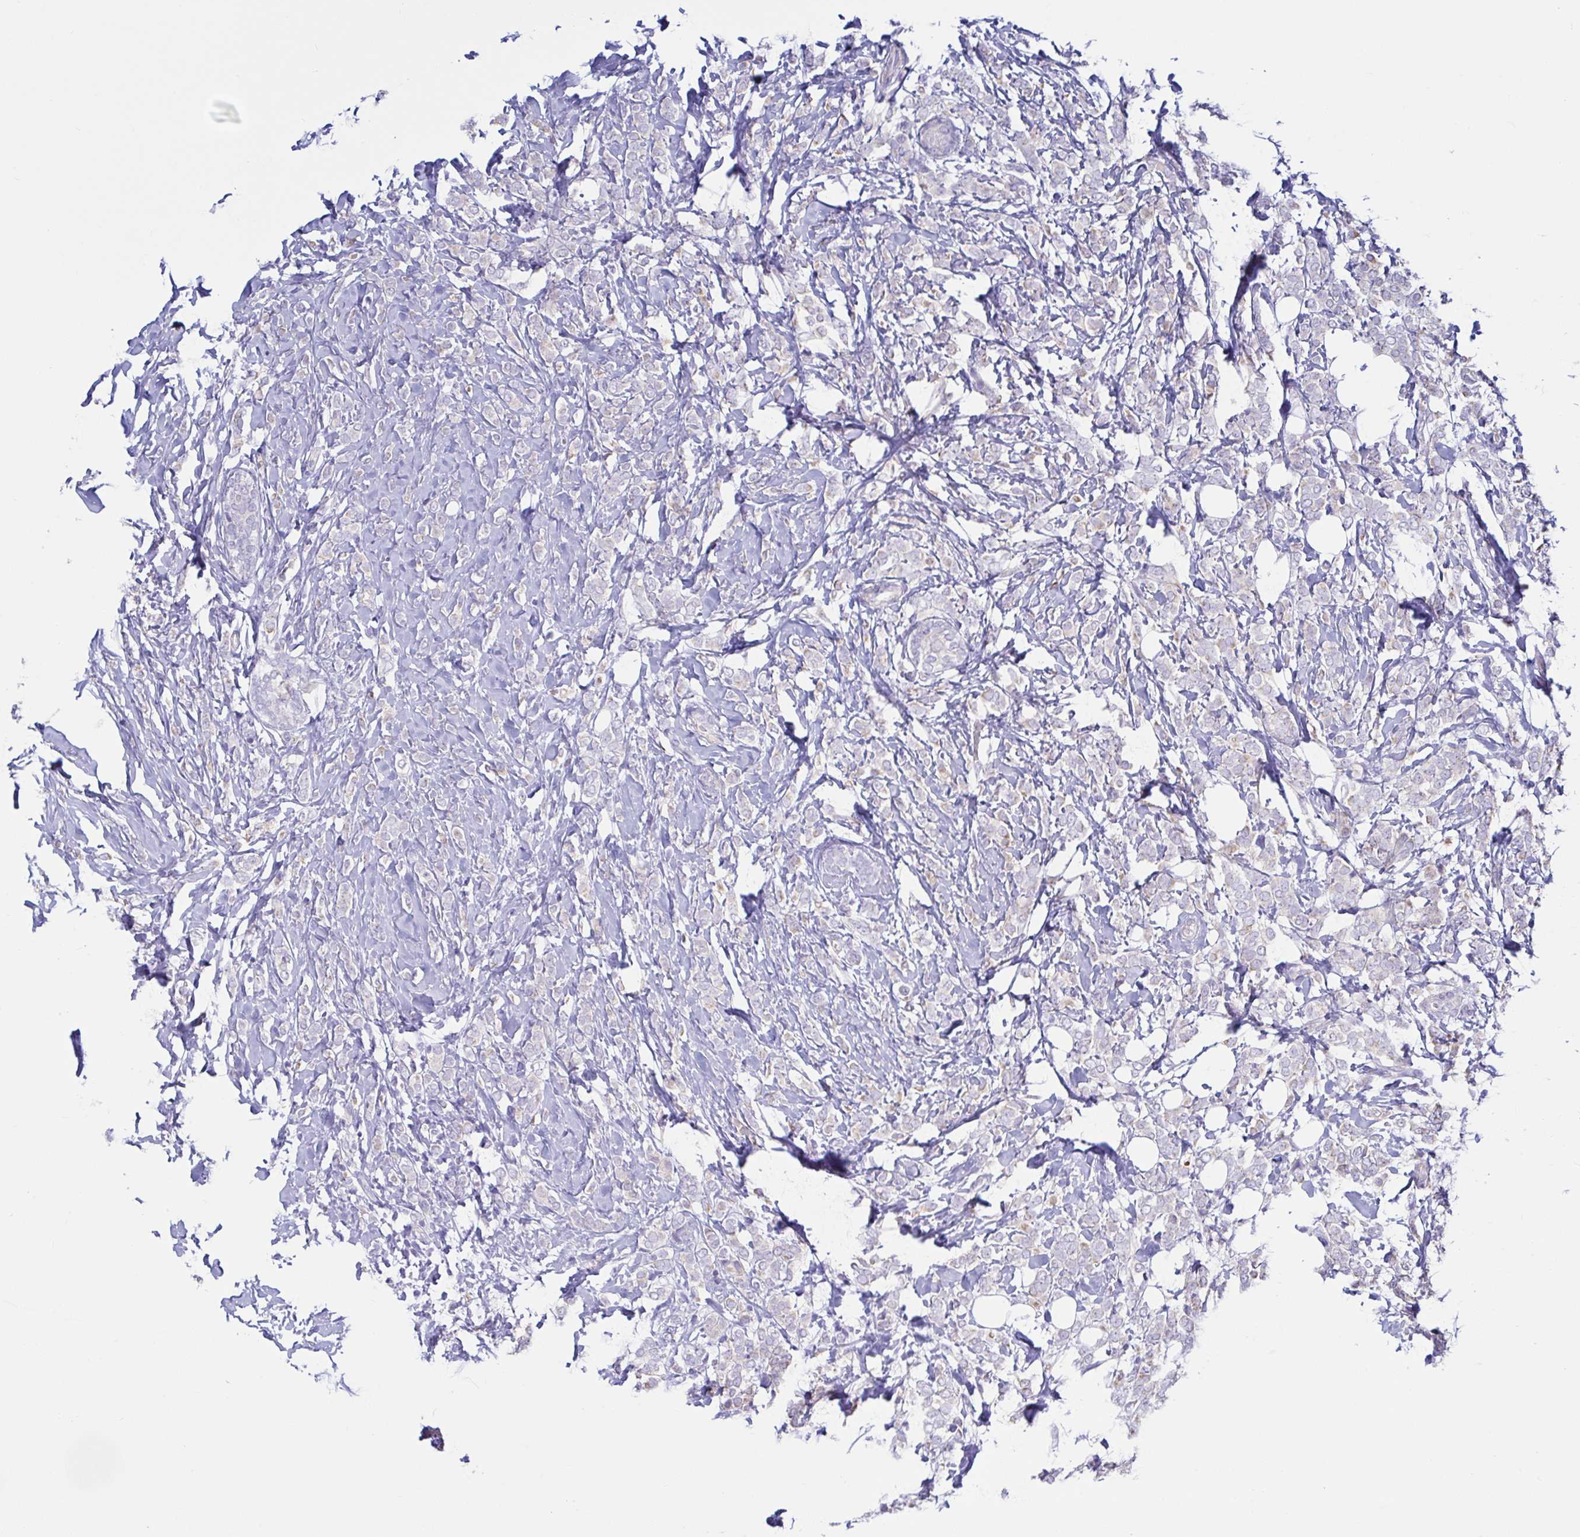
{"staining": {"intensity": "negative", "quantity": "none", "location": "none"}, "tissue": "breast cancer", "cell_type": "Tumor cells", "image_type": "cancer", "snomed": [{"axis": "morphology", "description": "Lobular carcinoma"}, {"axis": "topography", "description": "Breast"}], "caption": "DAB immunohistochemical staining of human lobular carcinoma (breast) demonstrates no significant expression in tumor cells.", "gene": "TNNI2", "patient": {"sex": "female", "age": 49}}